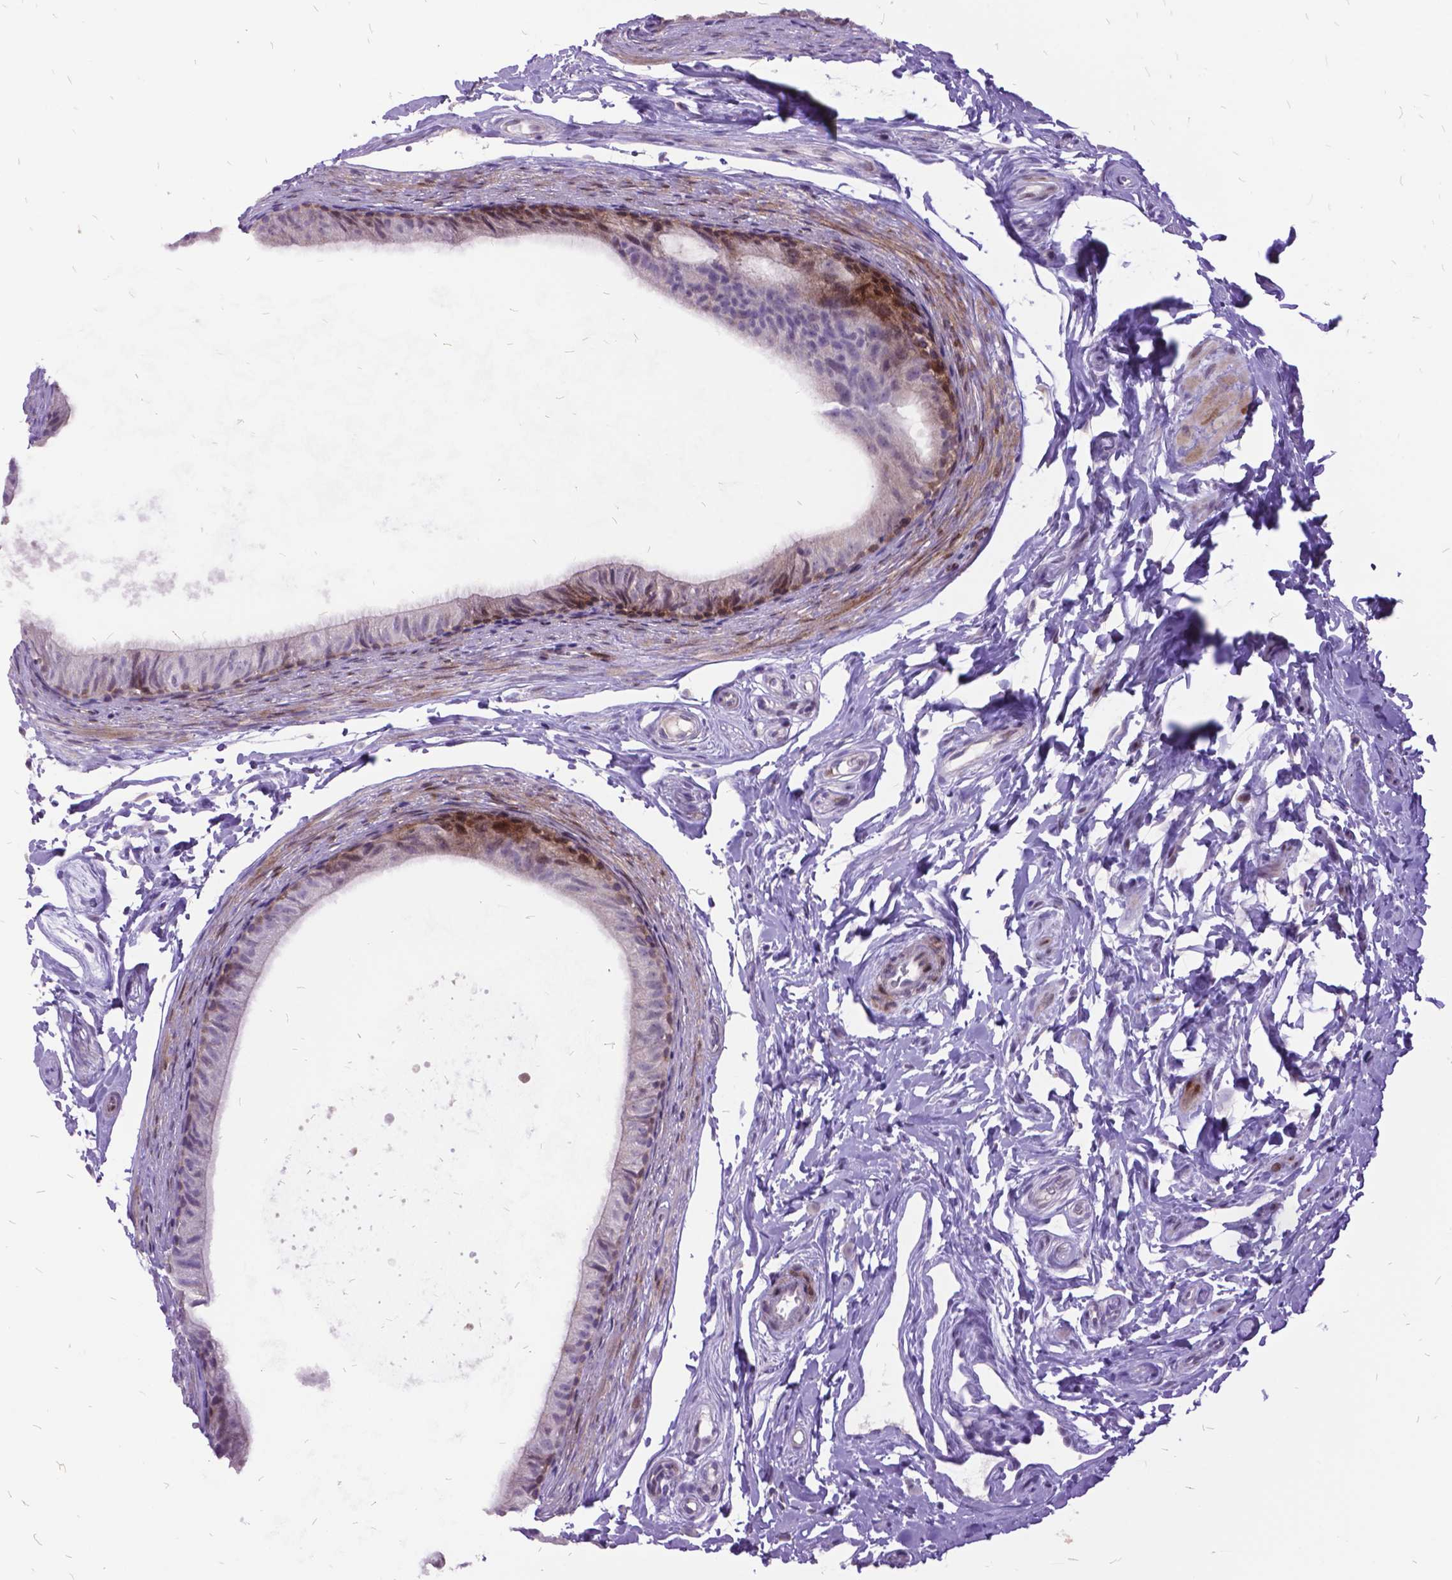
{"staining": {"intensity": "moderate", "quantity": "<25%", "location": "cytoplasmic/membranous"}, "tissue": "epididymis", "cell_type": "Glandular cells", "image_type": "normal", "snomed": [{"axis": "morphology", "description": "Normal tissue, NOS"}, {"axis": "topography", "description": "Epididymis"}], "caption": "Immunohistochemistry histopathology image of unremarkable epididymis stained for a protein (brown), which displays low levels of moderate cytoplasmic/membranous expression in approximately <25% of glandular cells.", "gene": "ITGB6", "patient": {"sex": "male", "age": 45}}